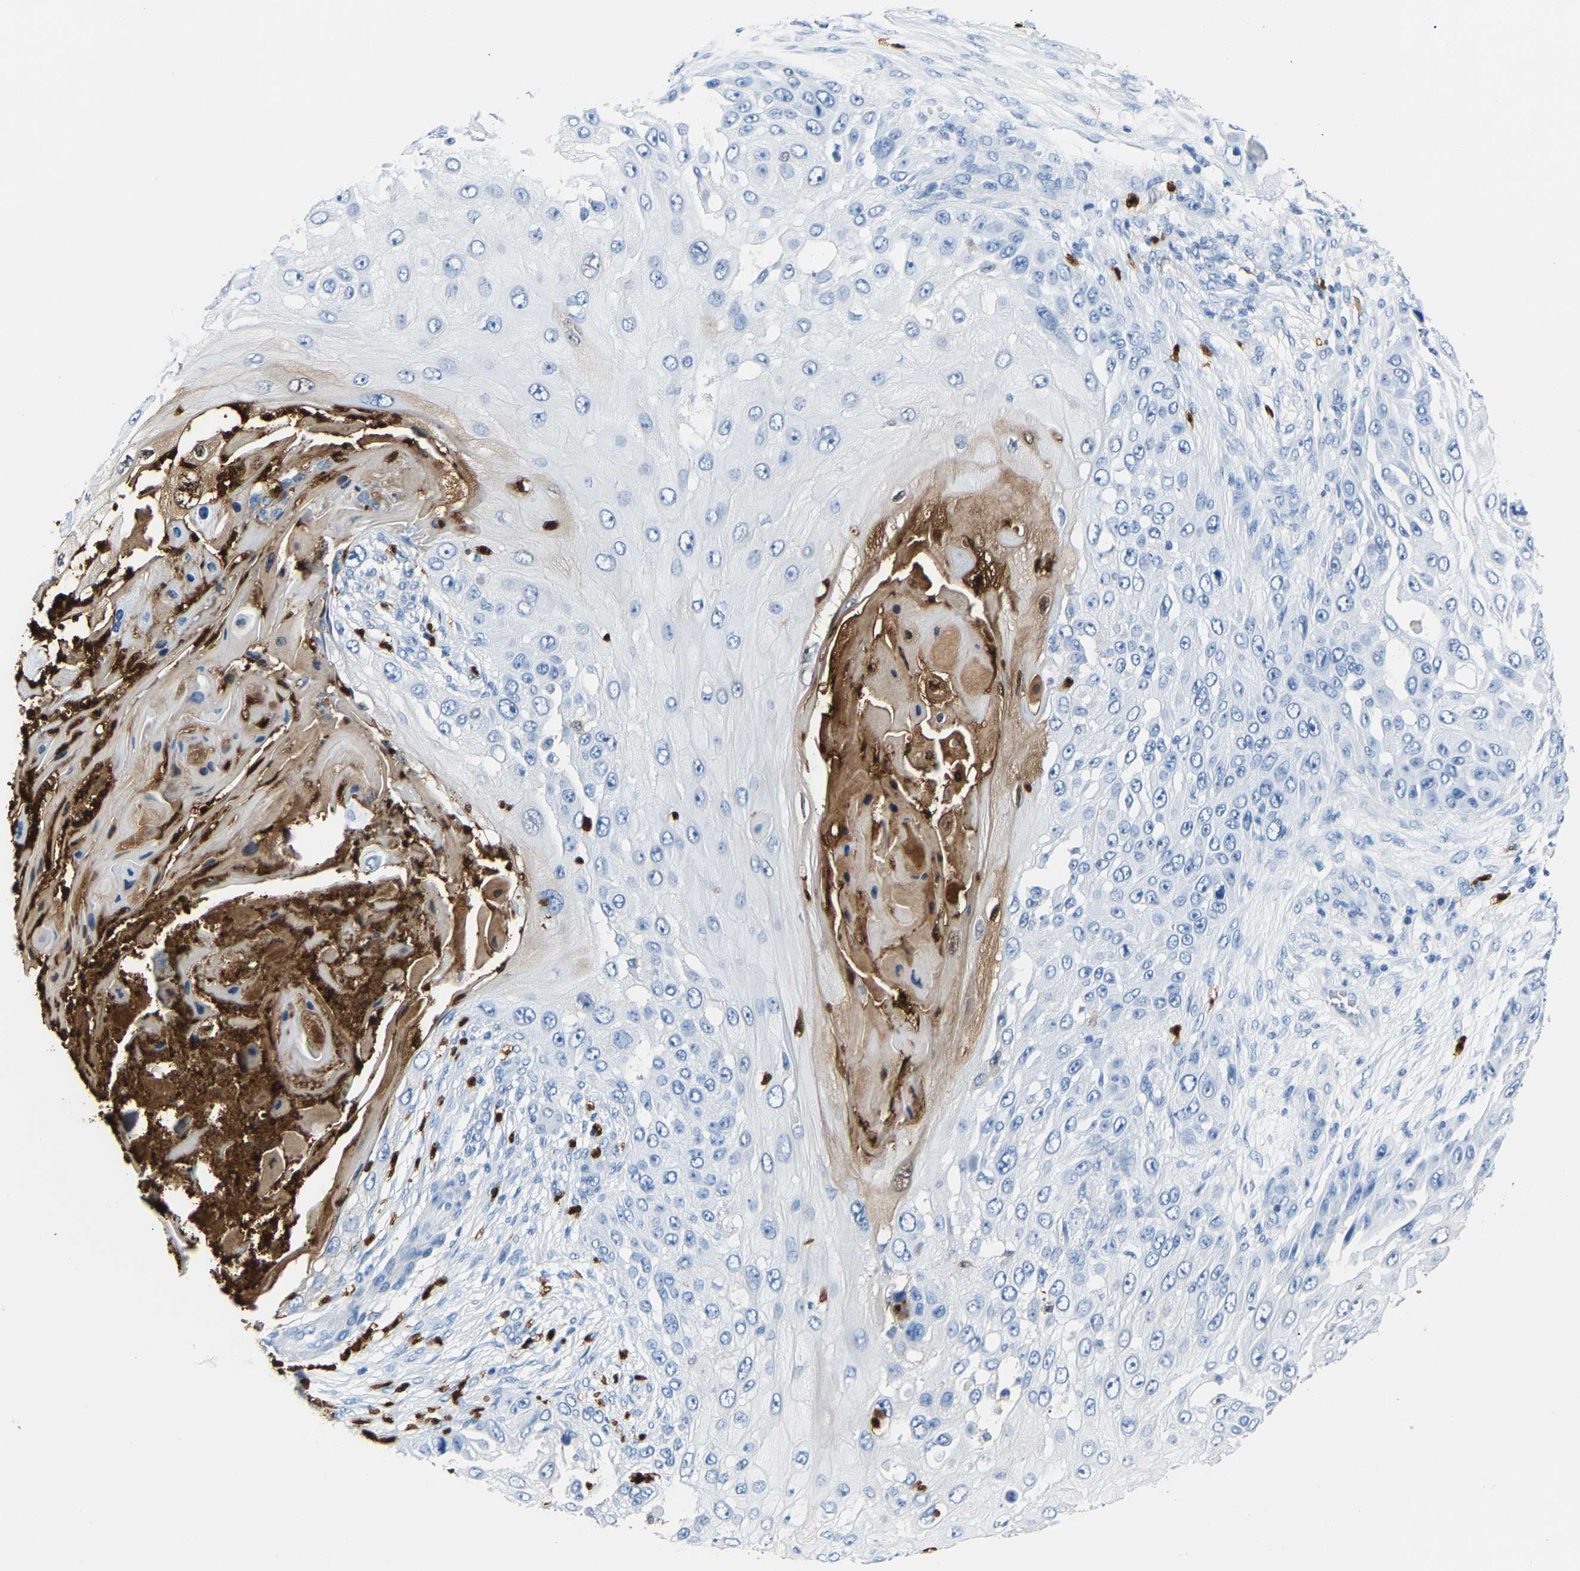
{"staining": {"intensity": "negative", "quantity": "none", "location": "none"}, "tissue": "skin cancer", "cell_type": "Tumor cells", "image_type": "cancer", "snomed": [{"axis": "morphology", "description": "Squamous cell carcinoma, NOS"}, {"axis": "topography", "description": "Skin"}], "caption": "Tumor cells are negative for brown protein staining in skin cancer.", "gene": "S100P", "patient": {"sex": "female", "age": 44}}